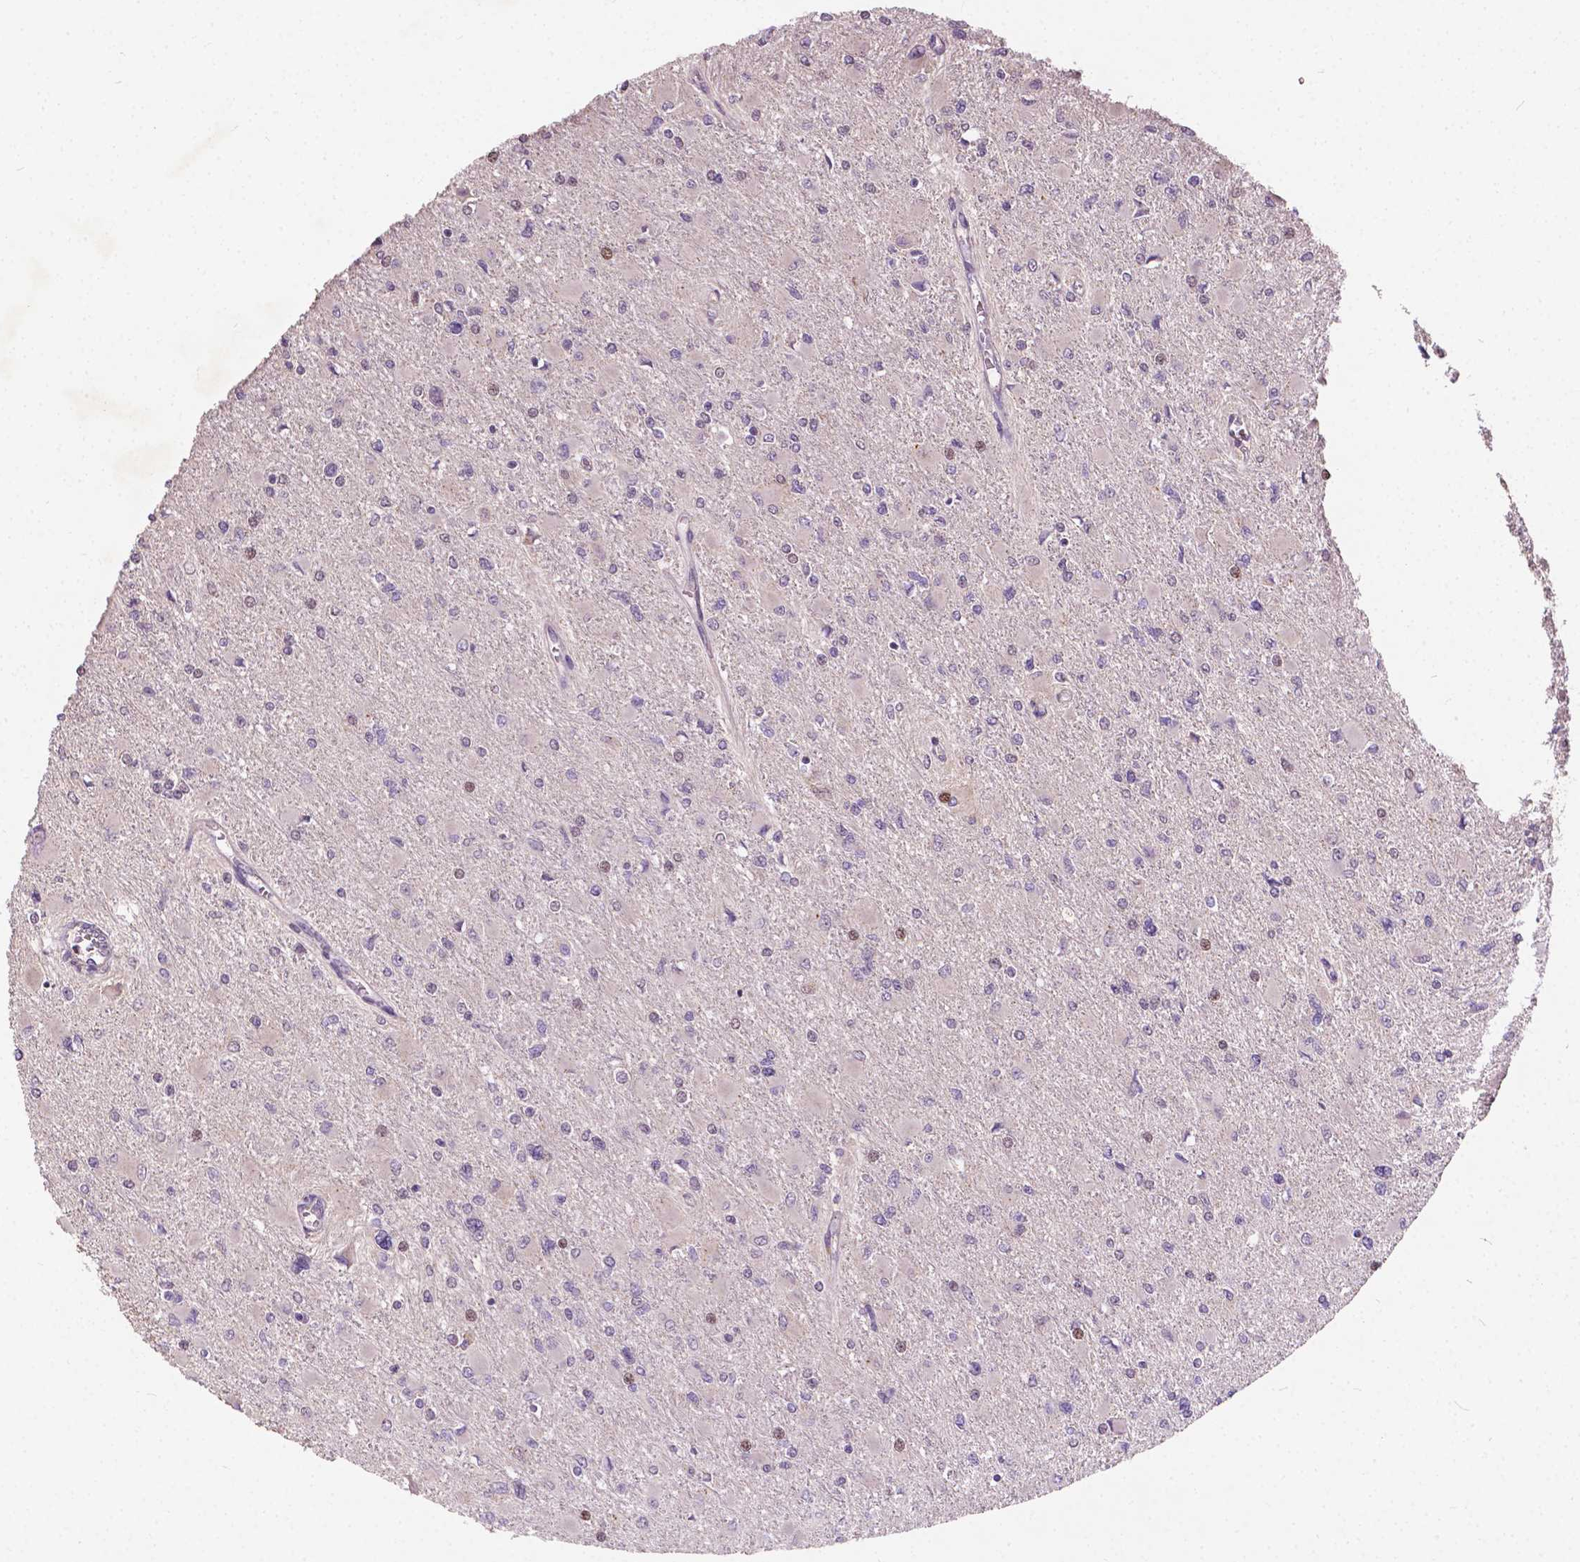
{"staining": {"intensity": "negative", "quantity": "none", "location": "none"}, "tissue": "glioma", "cell_type": "Tumor cells", "image_type": "cancer", "snomed": [{"axis": "morphology", "description": "Glioma, malignant, High grade"}, {"axis": "topography", "description": "Cerebral cortex"}], "caption": "Glioma was stained to show a protein in brown. There is no significant expression in tumor cells. The staining is performed using DAB (3,3'-diaminobenzidine) brown chromogen with nuclei counter-stained in using hematoxylin.", "gene": "DUSP16", "patient": {"sex": "female", "age": 36}}